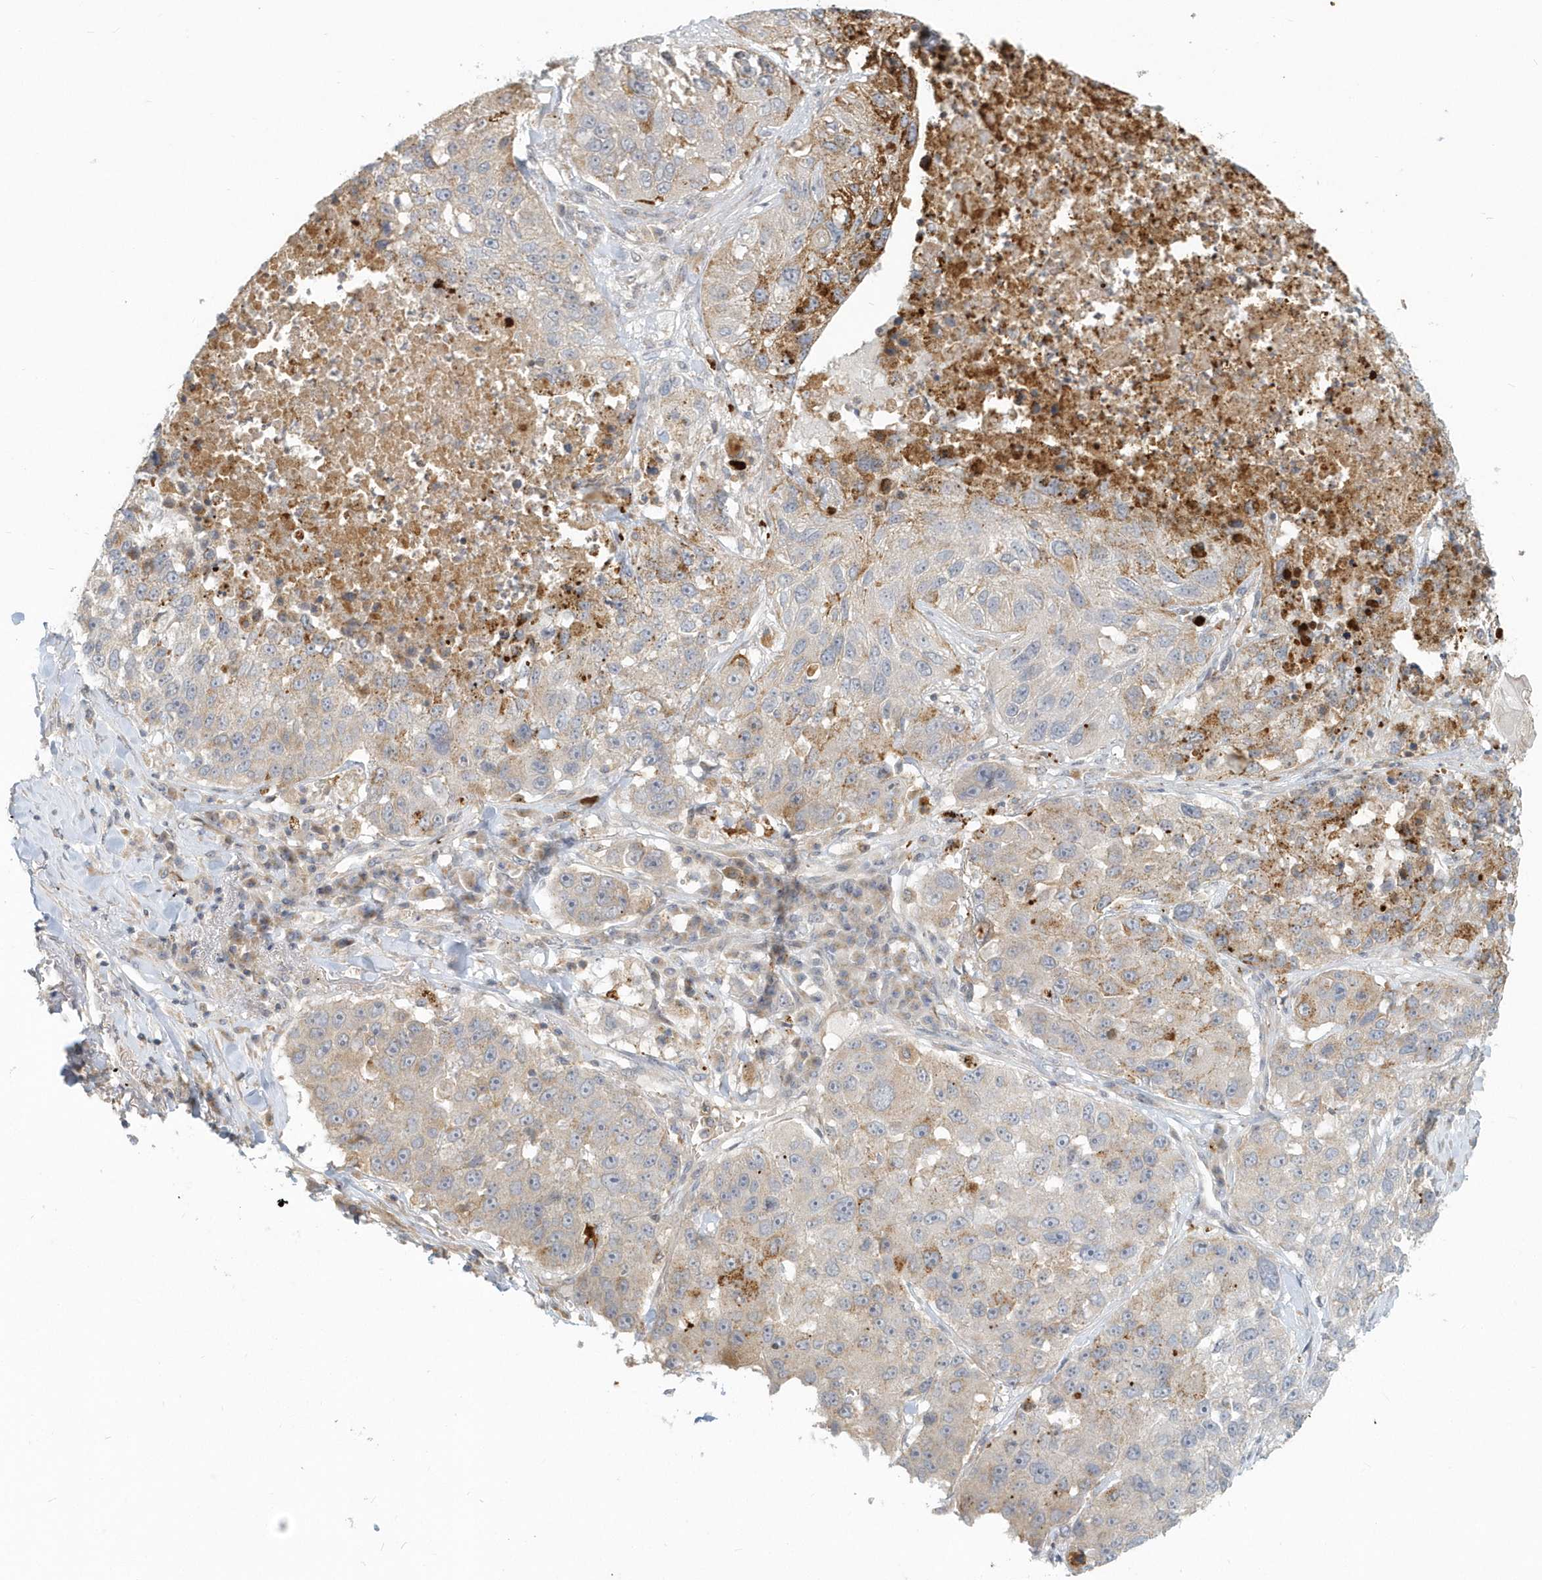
{"staining": {"intensity": "weak", "quantity": "<25%", "location": "cytoplasmic/membranous"}, "tissue": "lung cancer", "cell_type": "Tumor cells", "image_type": "cancer", "snomed": [{"axis": "morphology", "description": "Squamous cell carcinoma, NOS"}, {"axis": "topography", "description": "Lung"}], "caption": "Squamous cell carcinoma (lung) was stained to show a protein in brown. There is no significant positivity in tumor cells. (DAB (3,3'-diaminobenzidine) immunohistochemistry with hematoxylin counter stain).", "gene": "NAPB", "patient": {"sex": "male", "age": 61}}